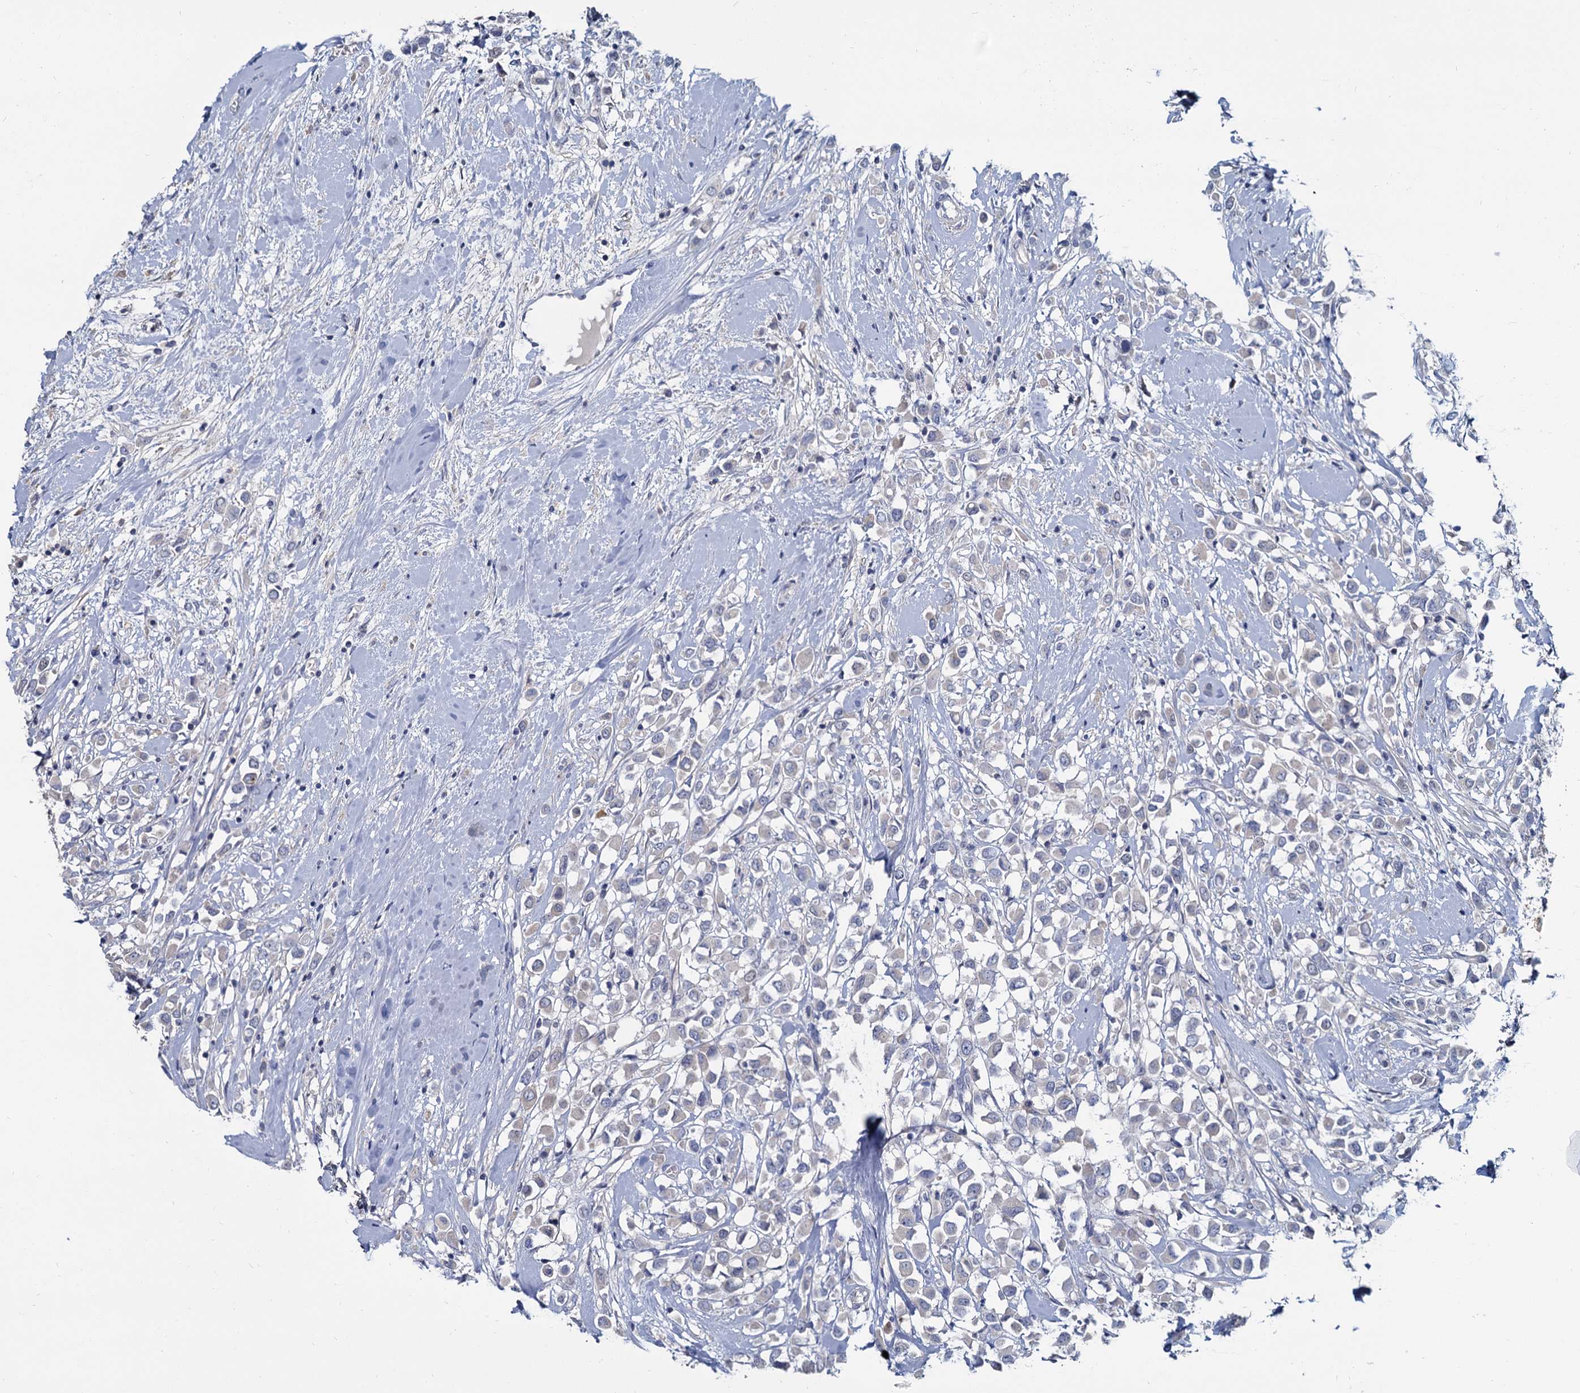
{"staining": {"intensity": "negative", "quantity": "none", "location": "none"}, "tissue": "breast cancer", "cell_type": "Tumor cells", "image_type": "cancer", "snomed": [{"axis": "morphology", "description": "Duct carcinoma"}, {"axis": "topography", "description": "Breast"}], "caption": "There is no significant expression in tumor cells of breast cancer (intraductal carcinoma). The staining was performed using DAB to visualize the protein expression in brown, while the nuclei were stained in blue with hematoxylin (Magnification: 20x).", "gene": "ACSM3", "patient": {"sex": "female", "age": 87}}